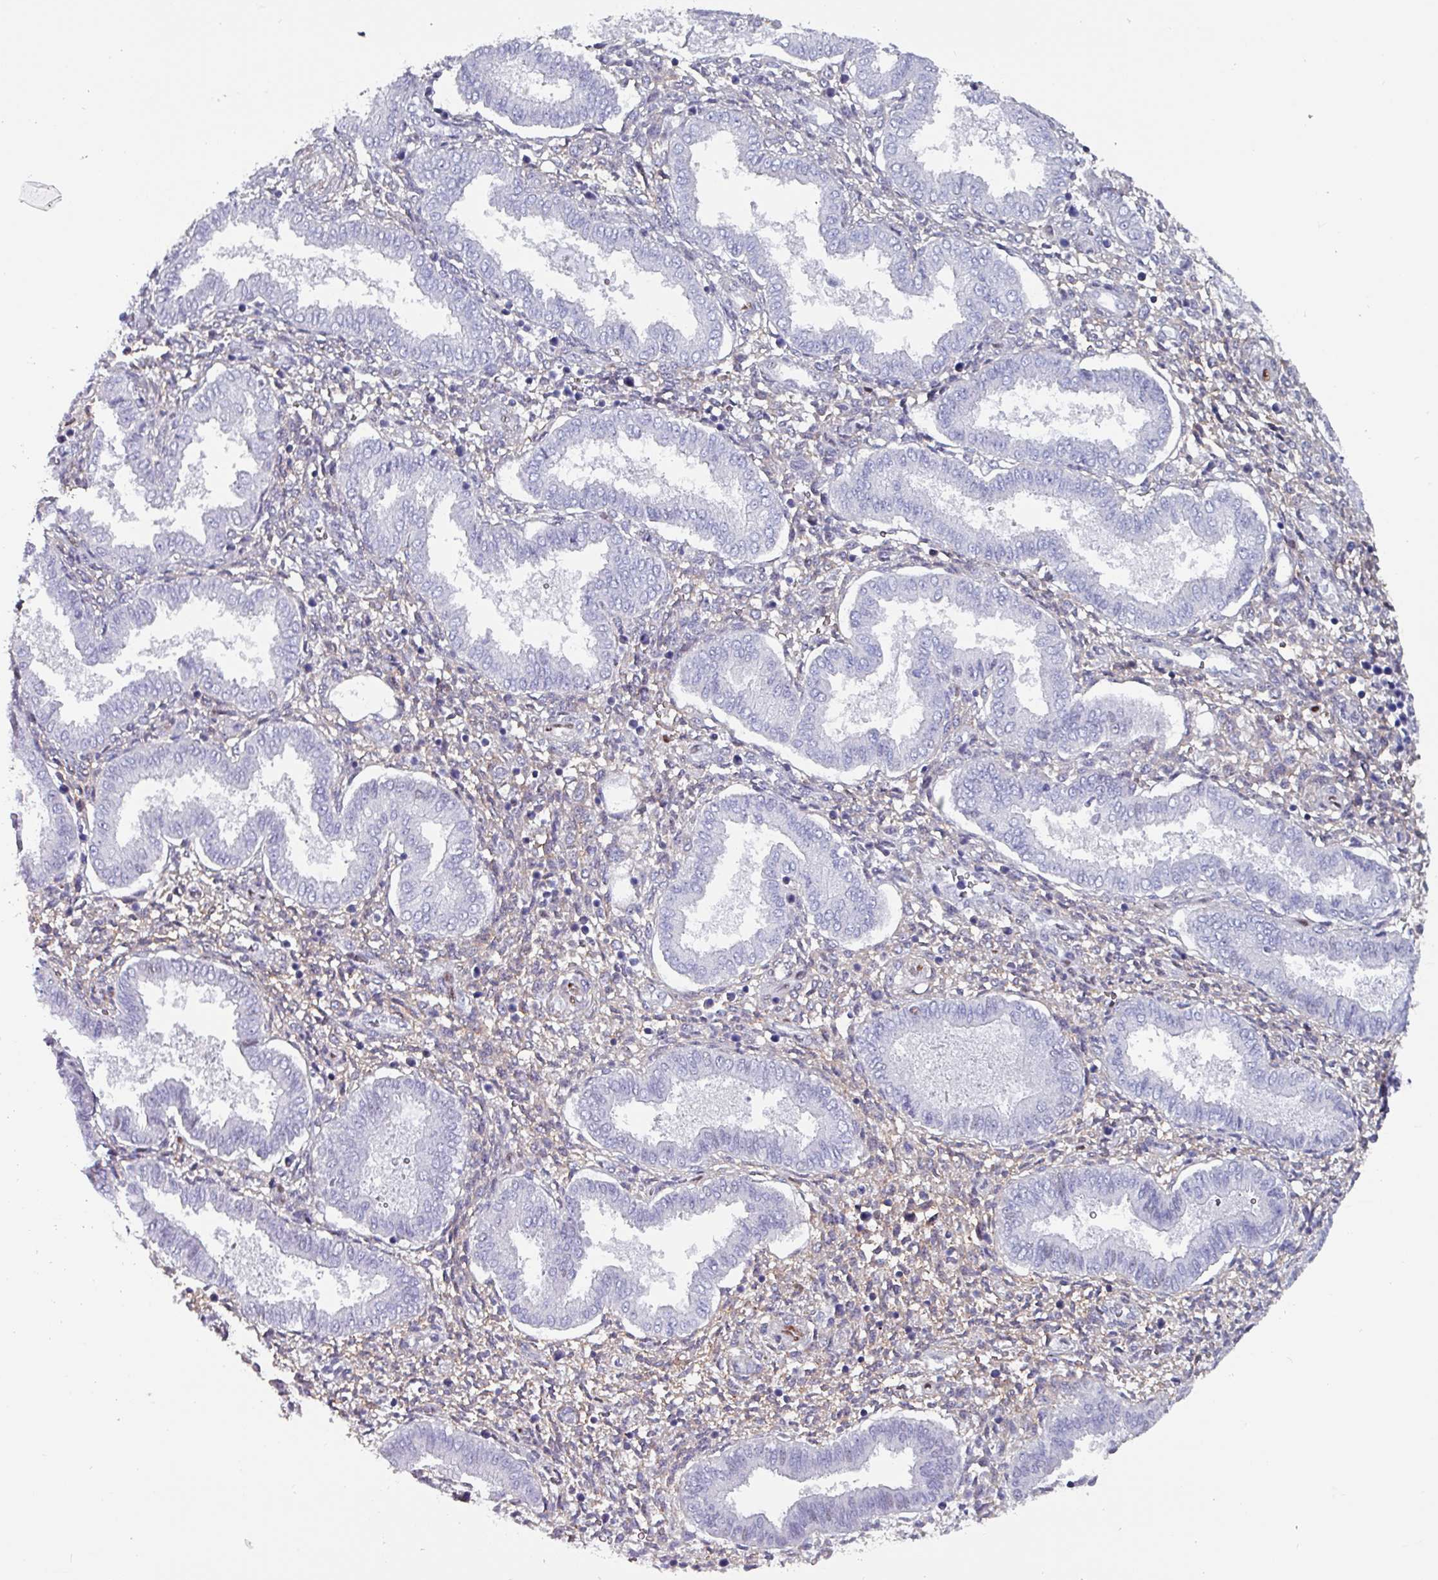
{"staining": {"intensity": "weak", "quantity": "25%-75%", "location": "cytoplasmic/membranous"}, "tissue": "endometrium", "cell_type": "Cells in endometrial stroma", "image_type": "normal", "snomed": [{"axis": "morphology", "description": "Normal tissue, NOS"}, {"axis": "topography", "description": "Endometrium"}], "caption": "Immunohistochemical staining of unremarkable human endometrium demonstrates 25%-75% levels of weak cytoplasmic/membranous protein positivity in approximately 25%-75% of cells in endometrial stroma.", "gene": "ZNF816", "patient": {"sex": "female", "age": 24}}